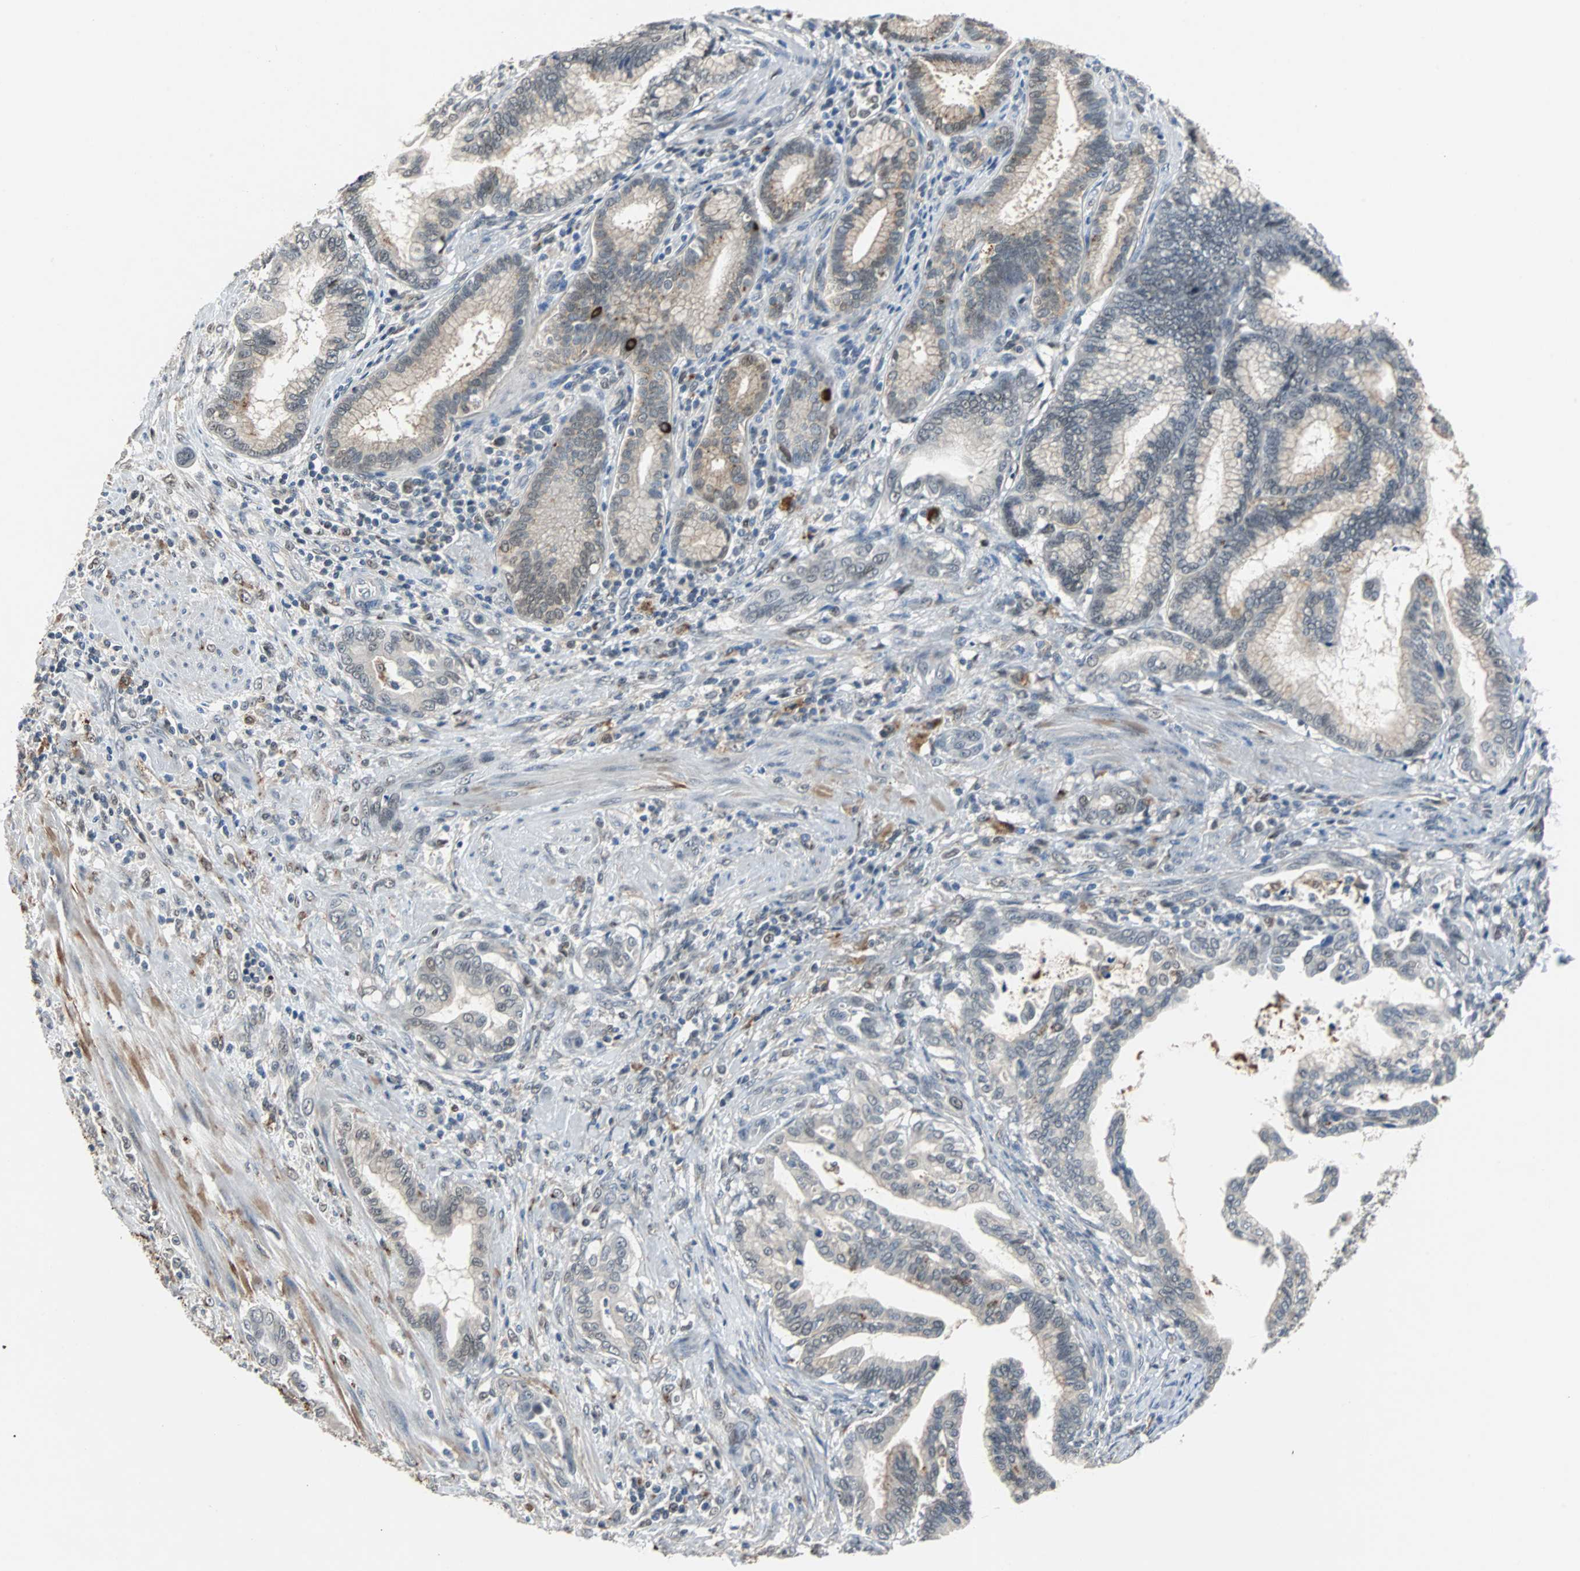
{"staining": {"intensity": "weak", "quantity": "25%-75%", "location": "cytoplasmic/membranous"}, "tissue": "pancreatic cancer", "cell_type": "Tumor cells", "image_type": "cancer", "snomed": [{"axis": "morphology", "description": "Adenocarcinoma, NOS"}, {"axis": "topography", "description": "Pancreas"}], "caption": "About 25%-75% of tumor cells in human pancreatic adenocarcinoma reveal weak cytoplasmic/membranous protein expression as visualized by brown immunohistochemical staining.", "gene": "HLX", "patient": {"sex": "female", "age": 64}}